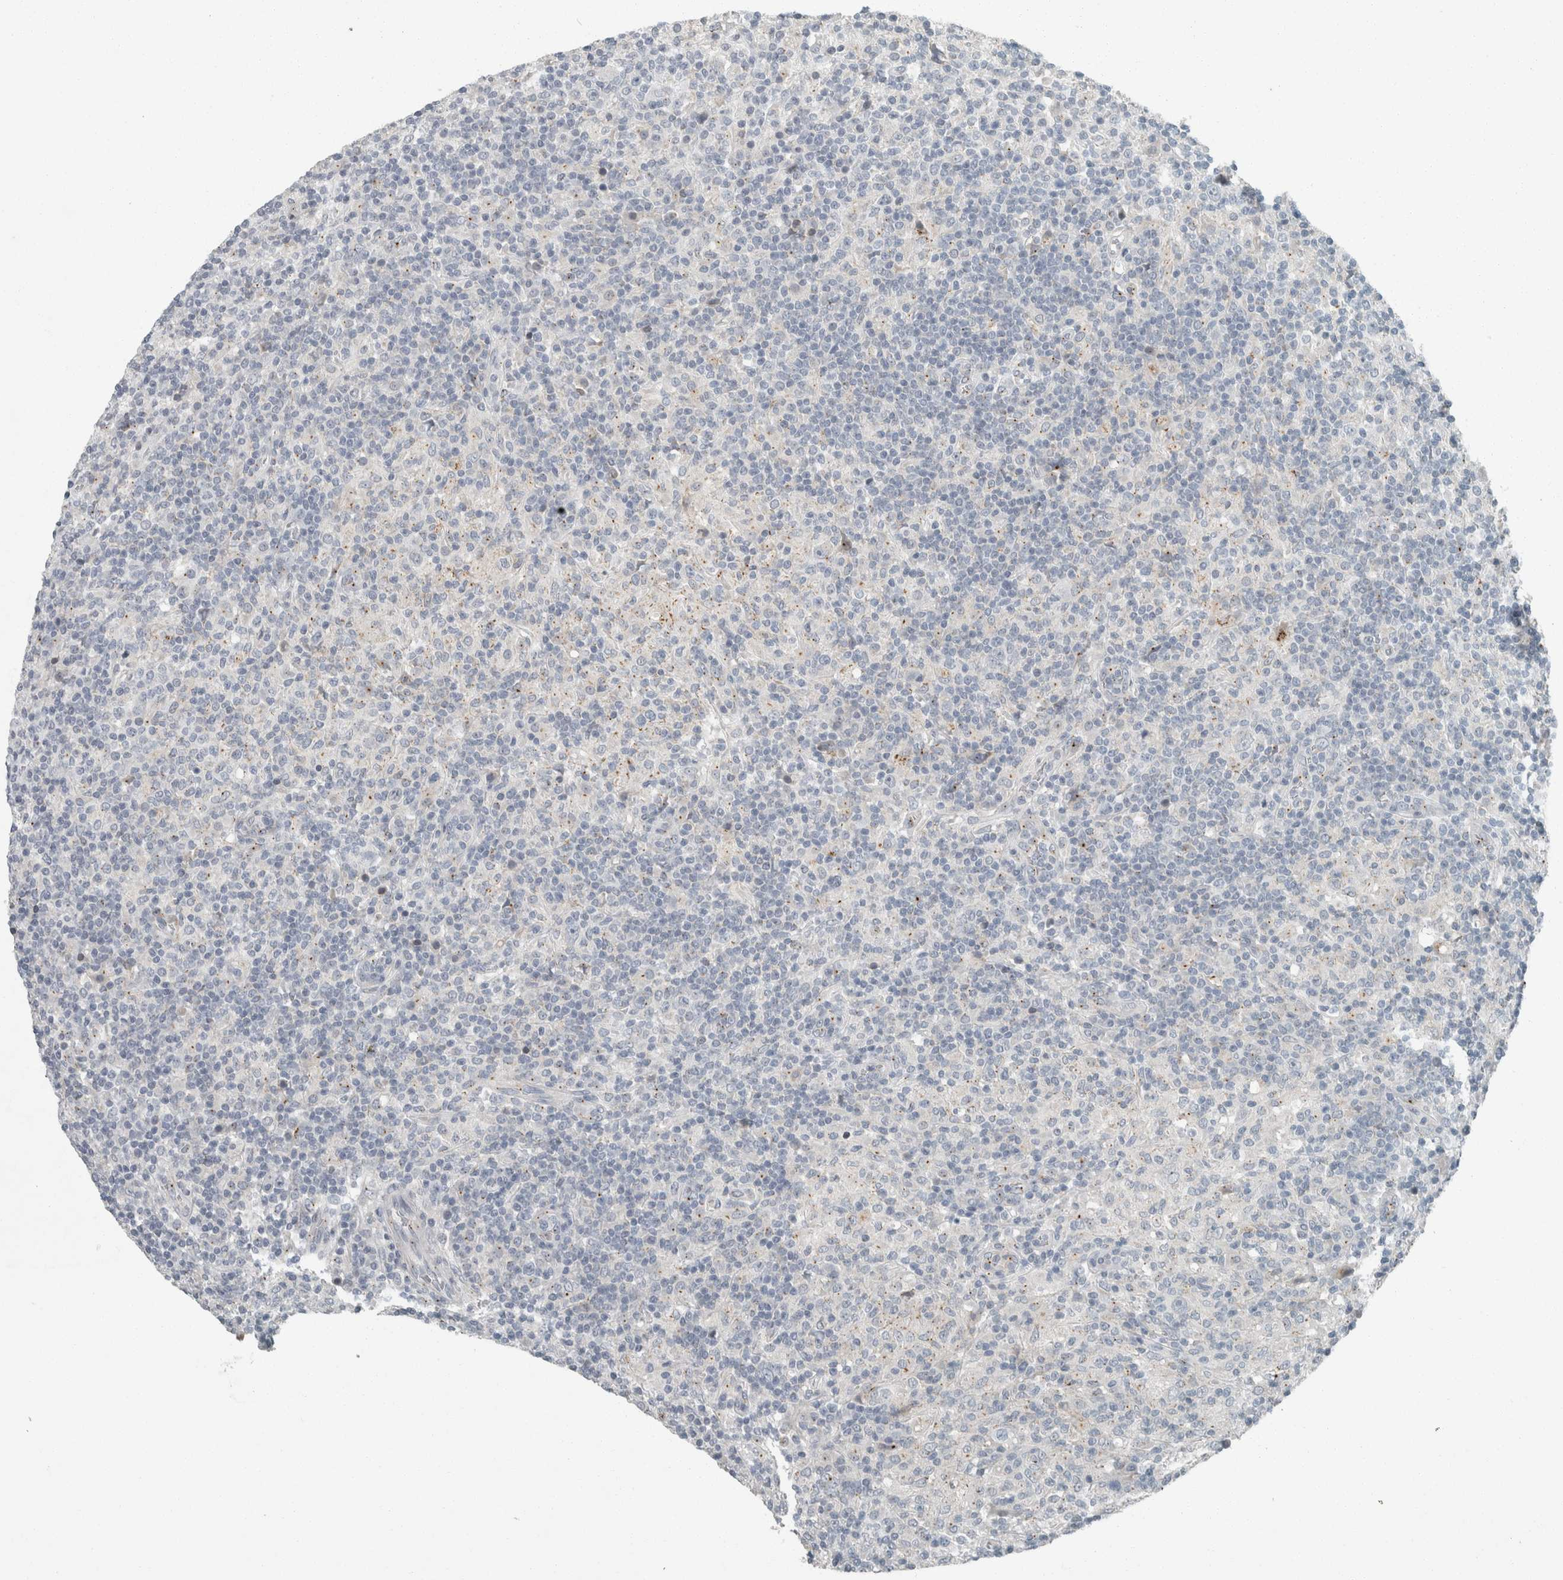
{"staining": {"intensity": "negative", "quantity": "none", "location": "none"}, "tissue": "lymphoma", "cell_type": "Tumor cells", "image_type": "cancer", "snomed": [{"axis": "morphology", "description": "Hodgkin's disease, NOS"}, {"axis": "topography", "description": "Lymph node"}], "caption": "Tumor cells are negative for brown protein staining in Hodgkin's disease.", "gene": "KIF1C", "patient": {"sex": "male", "age": 70}}